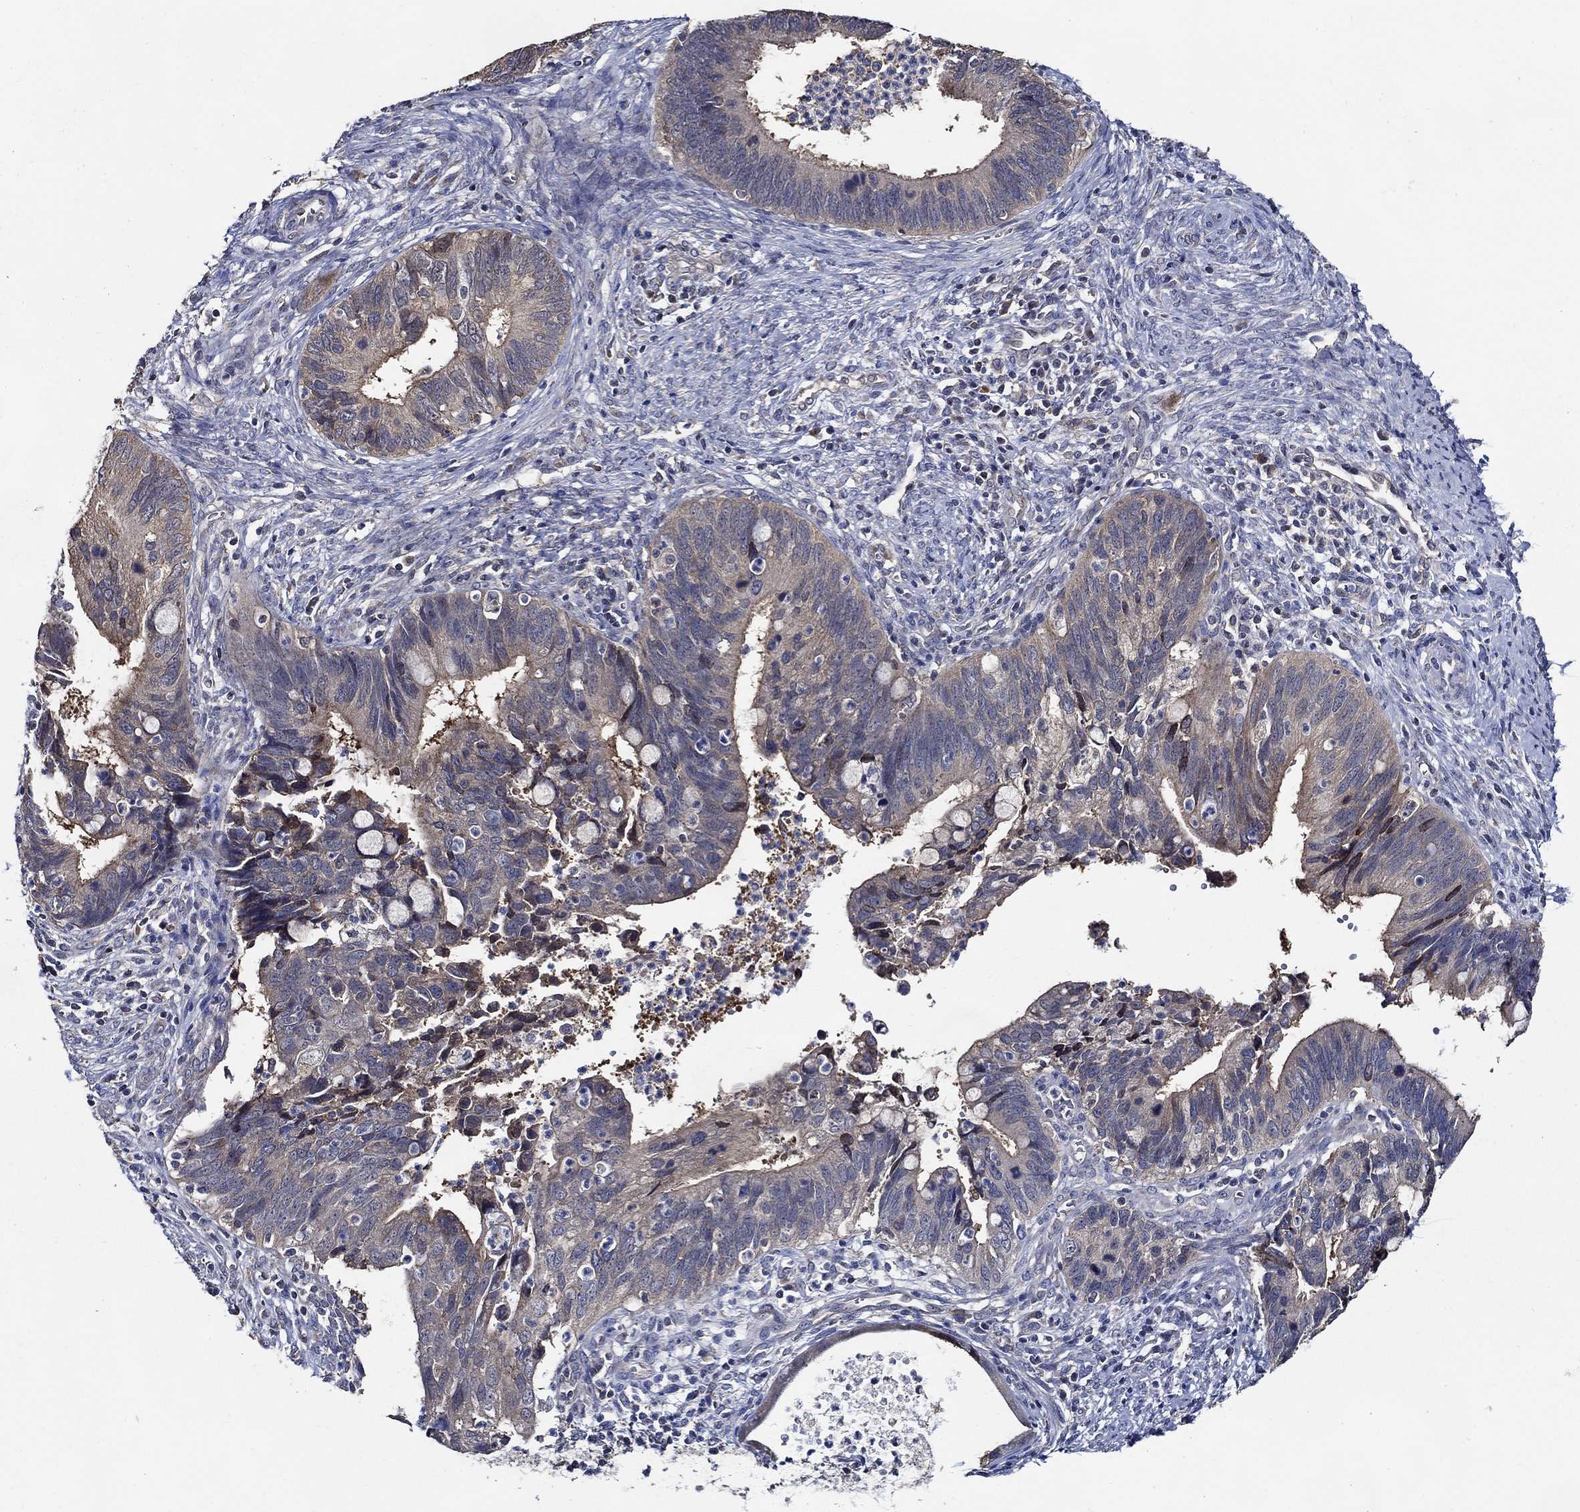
{"staining": {"intensity": "weak", "quantity": "<25%", "location": "cytoplasmic/membranous"}, "tissue": "cervical cancer", "cell_type": "Tumor cells", "image_type": "cancer", "snomed": [{"axis": "morphology", "description": "Adenocarcinoma, NOS"}, {"axis": "topography", "description": "Cervix"}], "caption": "IHC of cervical cancer (adenocarcinoma) shows no staining in tumor cells.", "gene": "WDR53", "patient": {"sex": "female", "age": 42}}